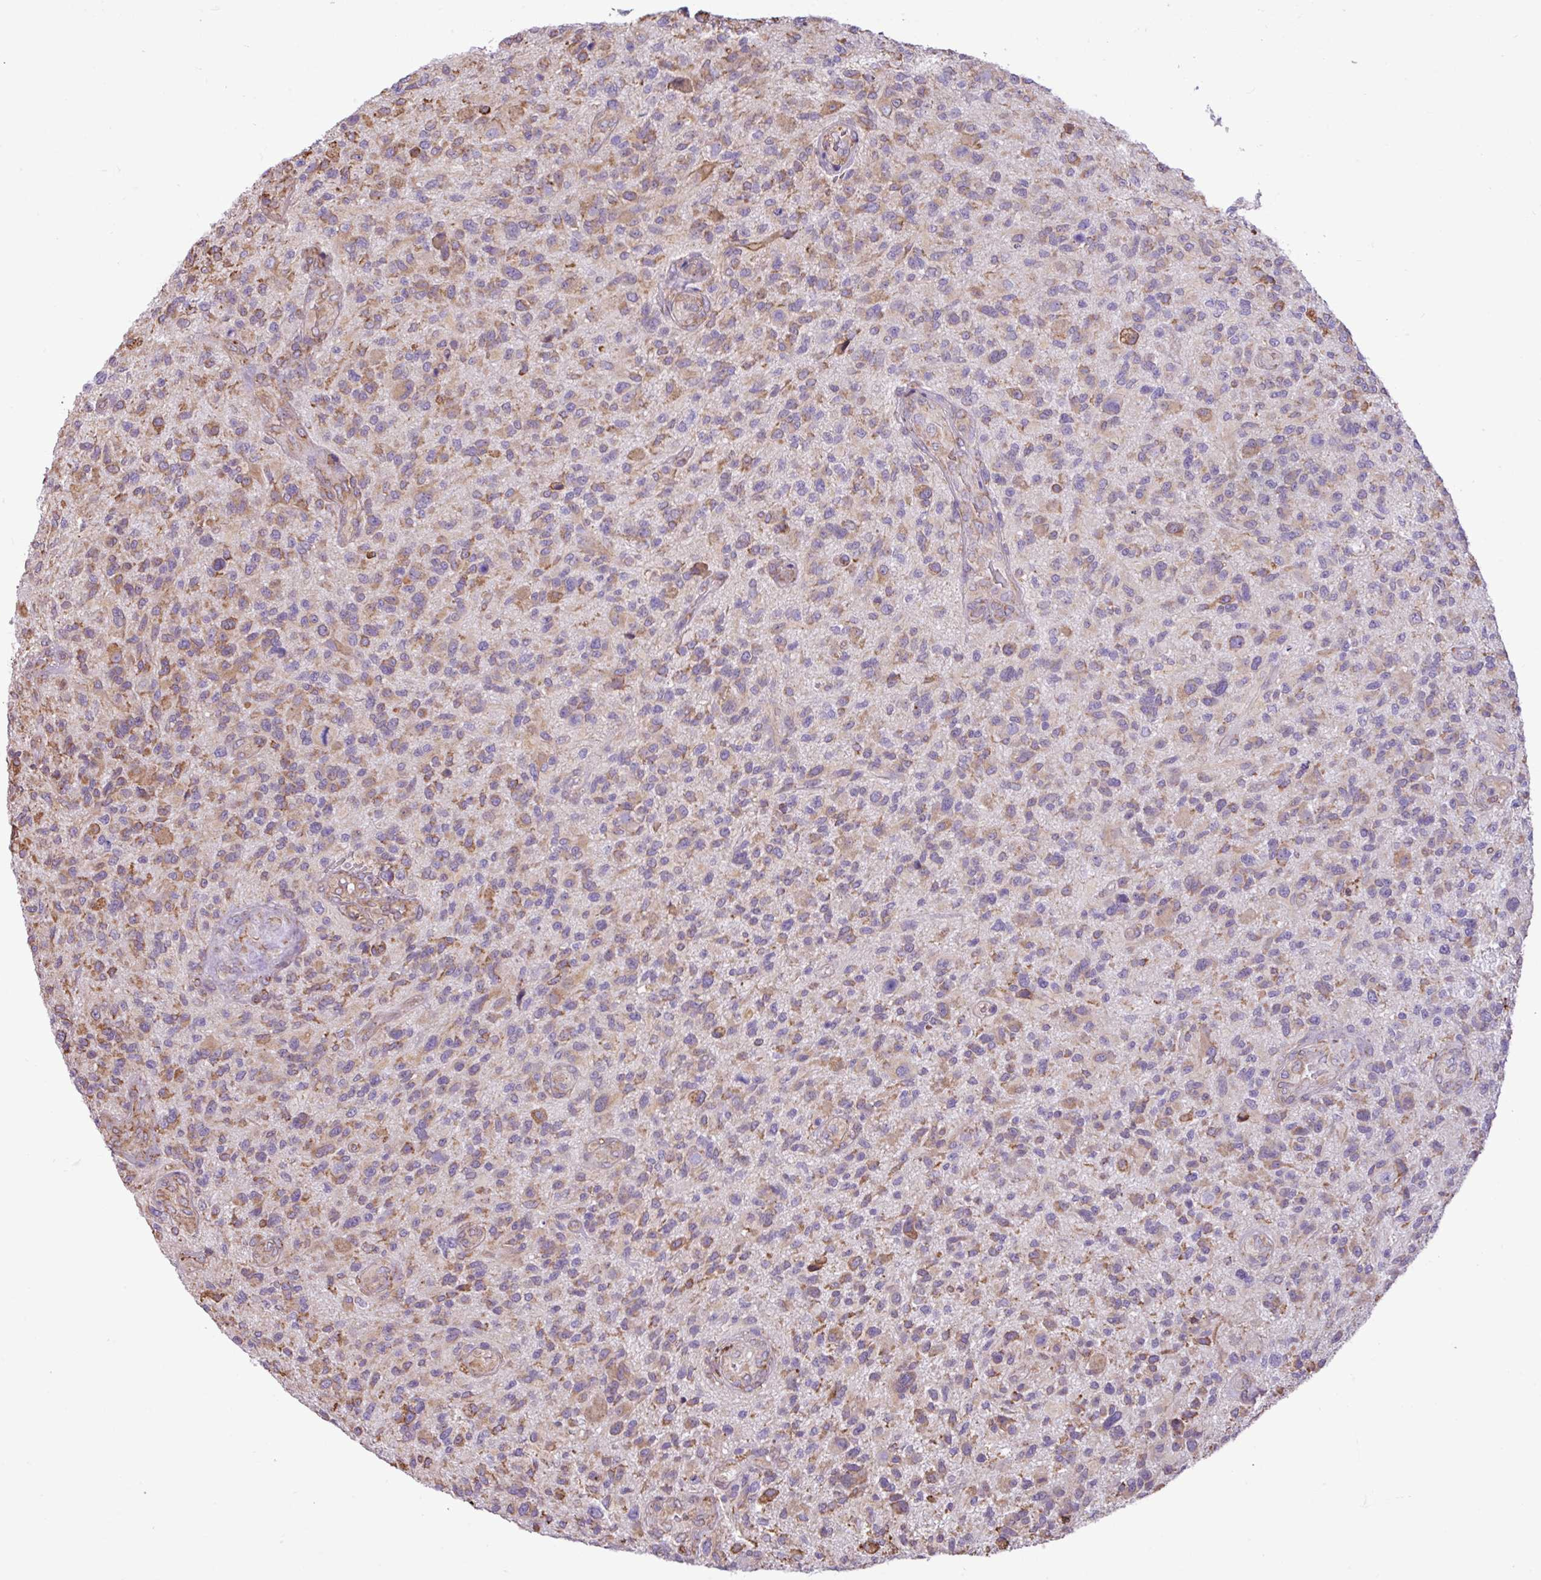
{"staining": {"intensity": "moderate", "quantity": "25%-75%", "location": "cytoplasmic/membranous"}, "tissue": "glioma", "cell_type": "Tumor cells", "image_type": "cancer", "snomed": [{"axis": "morphology", "description": "Glioma, malignant, High grade"}, {"axis": "topography", "description": "Brain"}], "caption": "Malignant high-grade glioma stained with a brown dye exhibits moderate cytoplasmic/membranous positive expression in about 25%-75% of tumor cells.", "gene": "ZSCAN5A", "patient": {"sex": "male", "age": 47}}